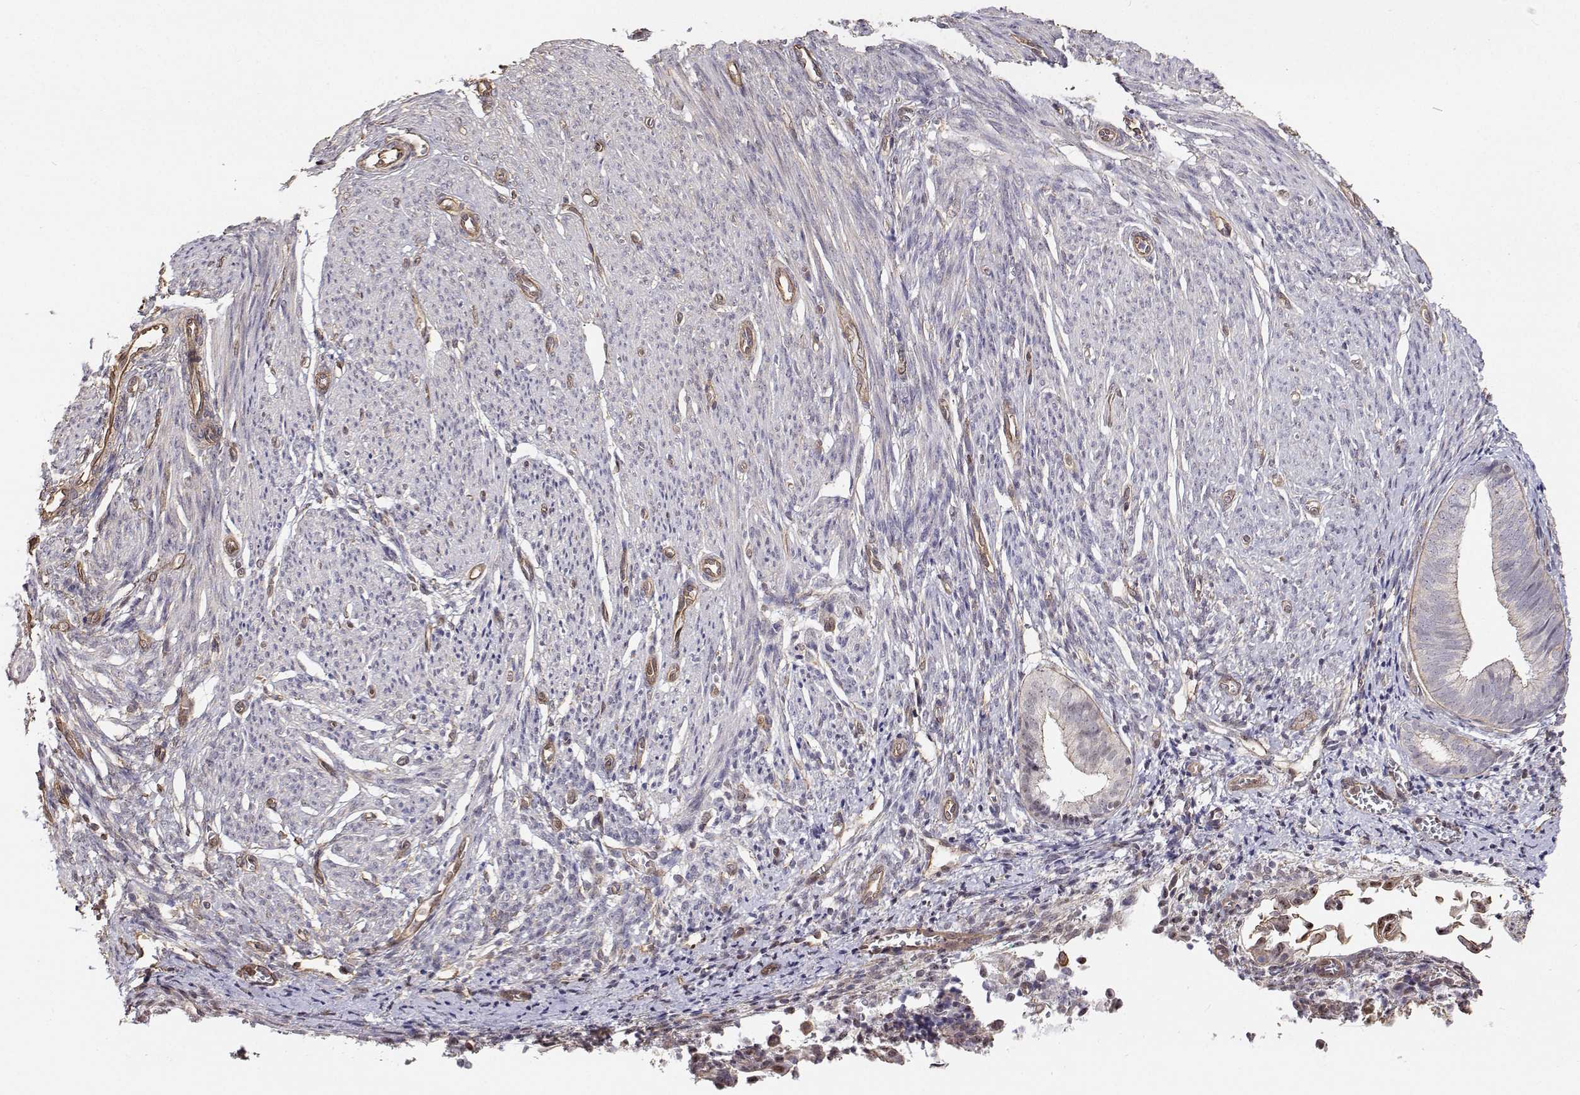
{"staining": {"intensity": "negative", "quantity": "none", "location": "none"}, "tissue": "endometrium", "cell_type": "Cells in endometrial stroma", "image_type": "normal", "snomed": [{"axis": "morphology", "description": "Normal tissue, NOS"}, {"axis": "topography", "description": "Endometrium"}], "caption": "This is an IHC photomicrograph of benign endometrium. There is no positivity in cells in endometrial stroma.", "gene": "GSDMA", "patient": {"sex": "female", "age": 50}}